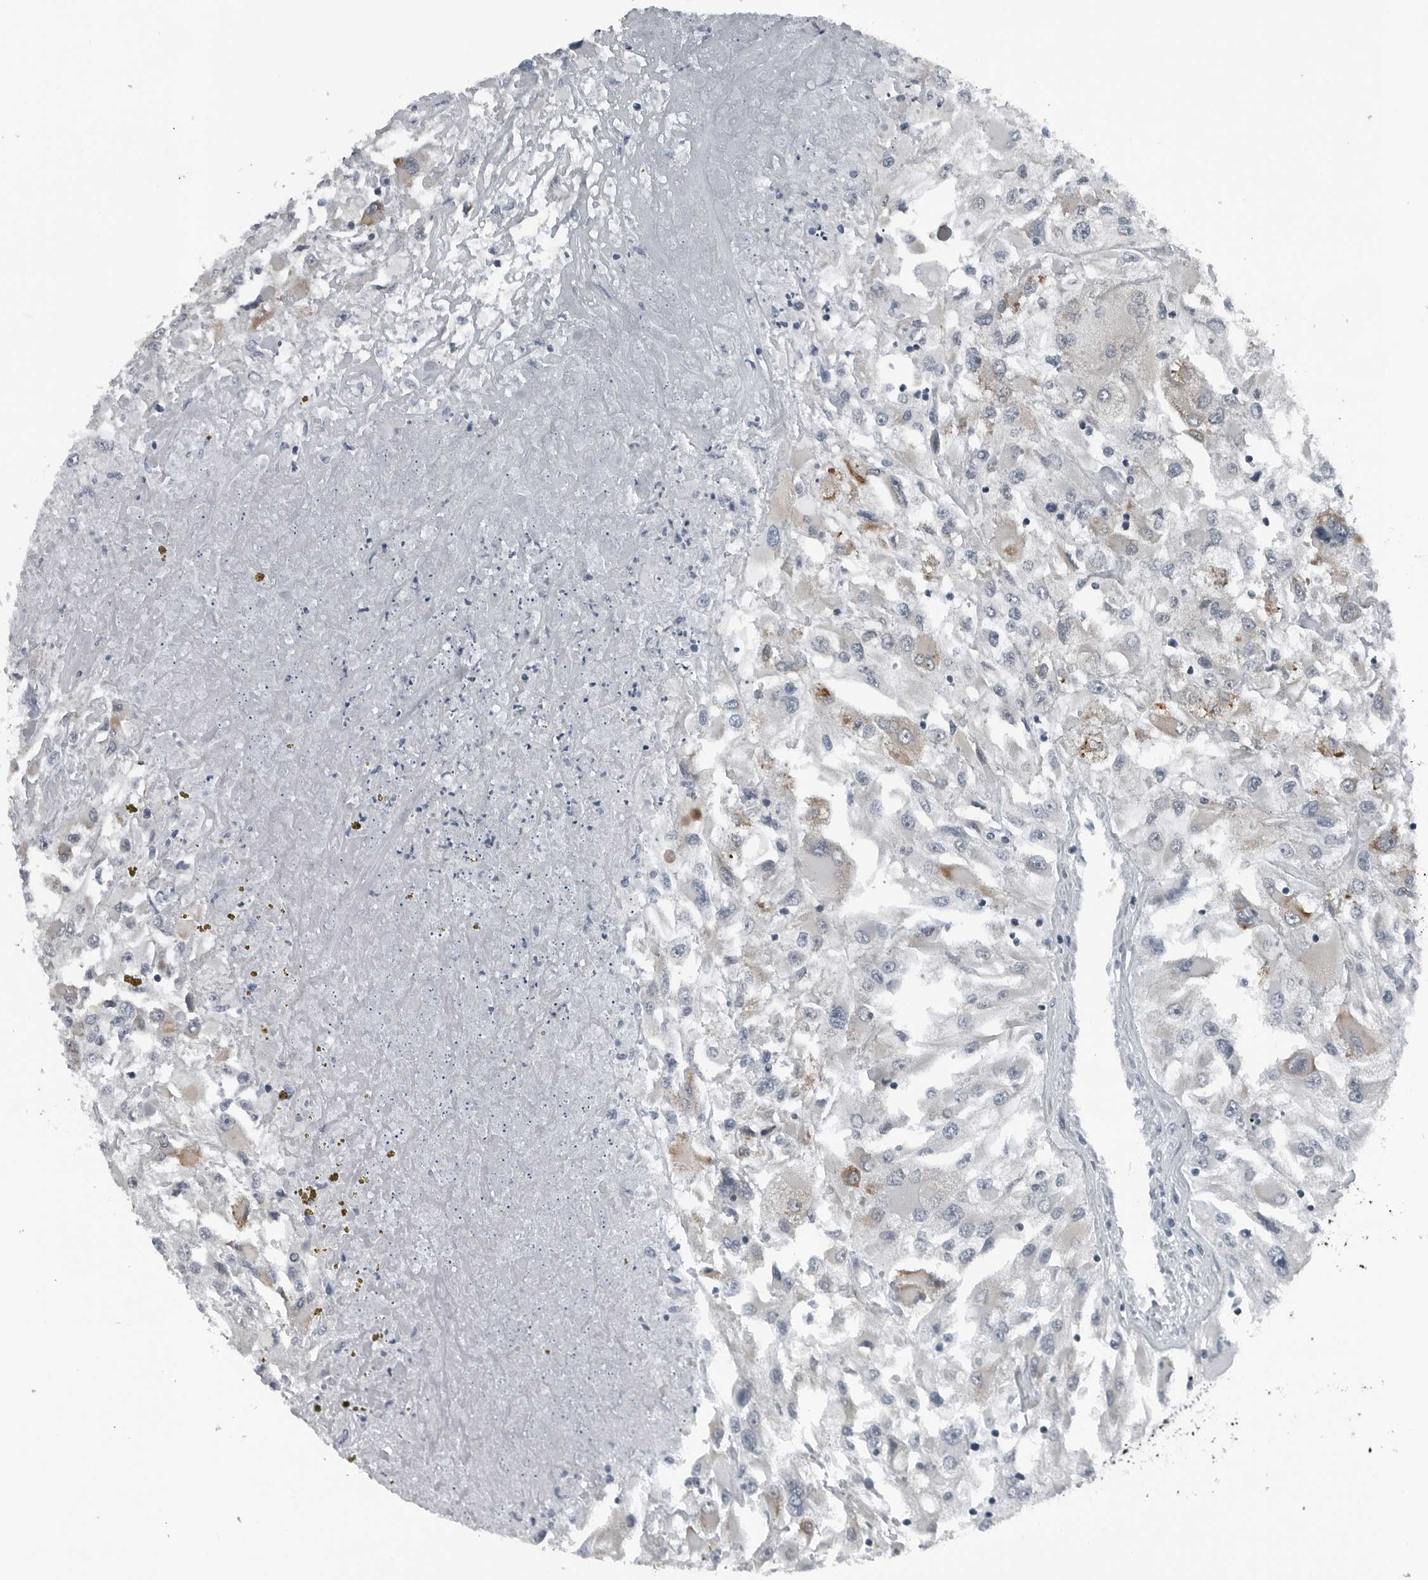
{"staining": {"intensity": "negative", "quantity": "none", "location": "none"}, "tissue": "renal cancer", "cell_type": "Tumor cells", "image_type": "cancer", "snomed": [{"axis": "morphology", "description": "Adenocarcinoma, NOS"}, {"axis": "topography", "description": "Kidney"}], "caption": "Tumor cells are negative for protein expression in human adenocarcinoma (renal).", "gene": "DNAAF11", "patient": {"sex": "female", "age": 52}}